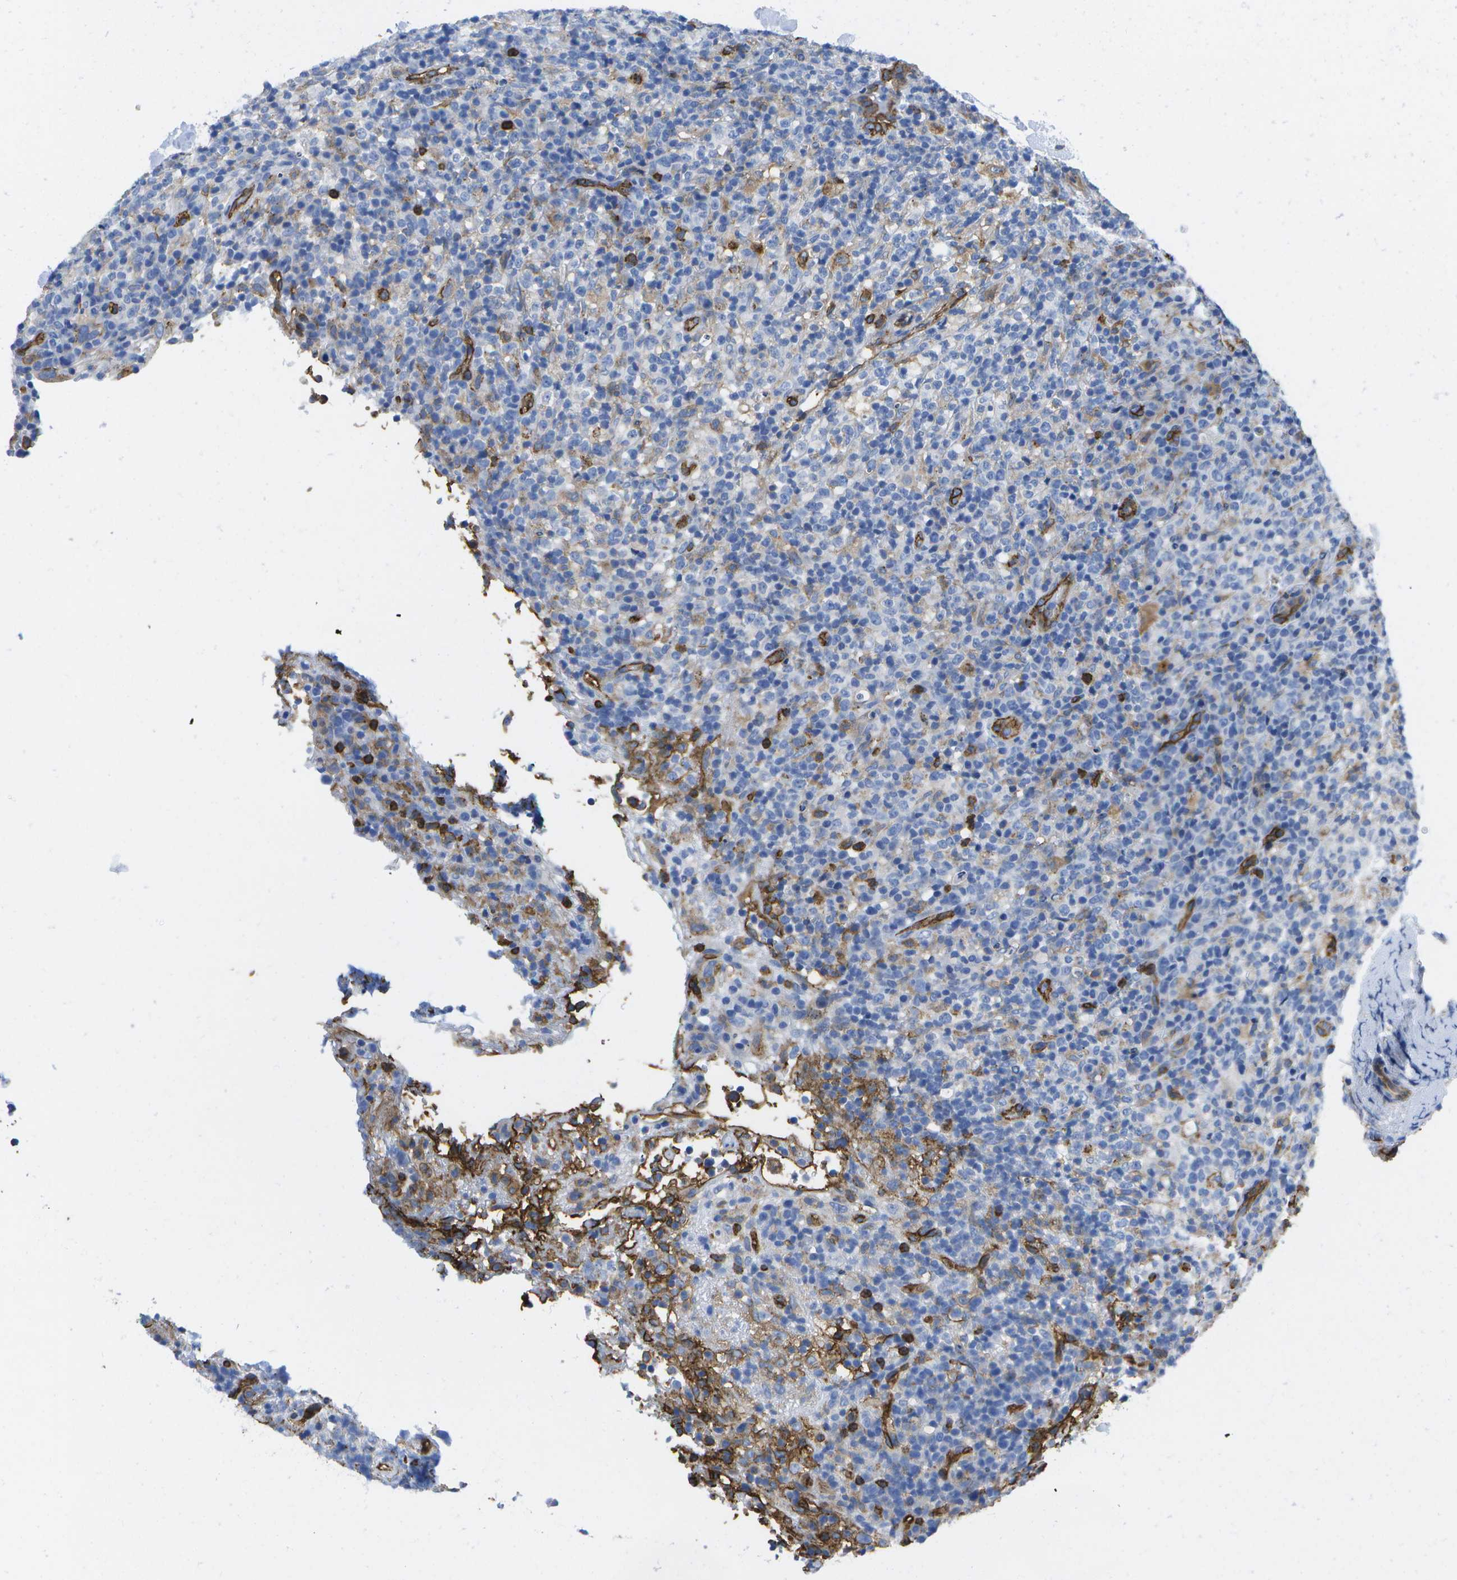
{"staining": {"intensity": "negative", "quantity": "none", "location": "none"}, "tissue": "lymphoma", "cell_type": "Tumor cells", "image_type": "cancer", "snomed": [{"axis": "morphology", "description": "Malignant lymphoma, non-Hodgkin's type, High grade"}, {"axis": "topography", "description": "Lymph node"}], "caption": "Lymphoma was stained to show a protein in brown. There is no significant positivity in tumor cells.", "gene": "DYSF", "patient": {"sex": "female", "age": 76}}